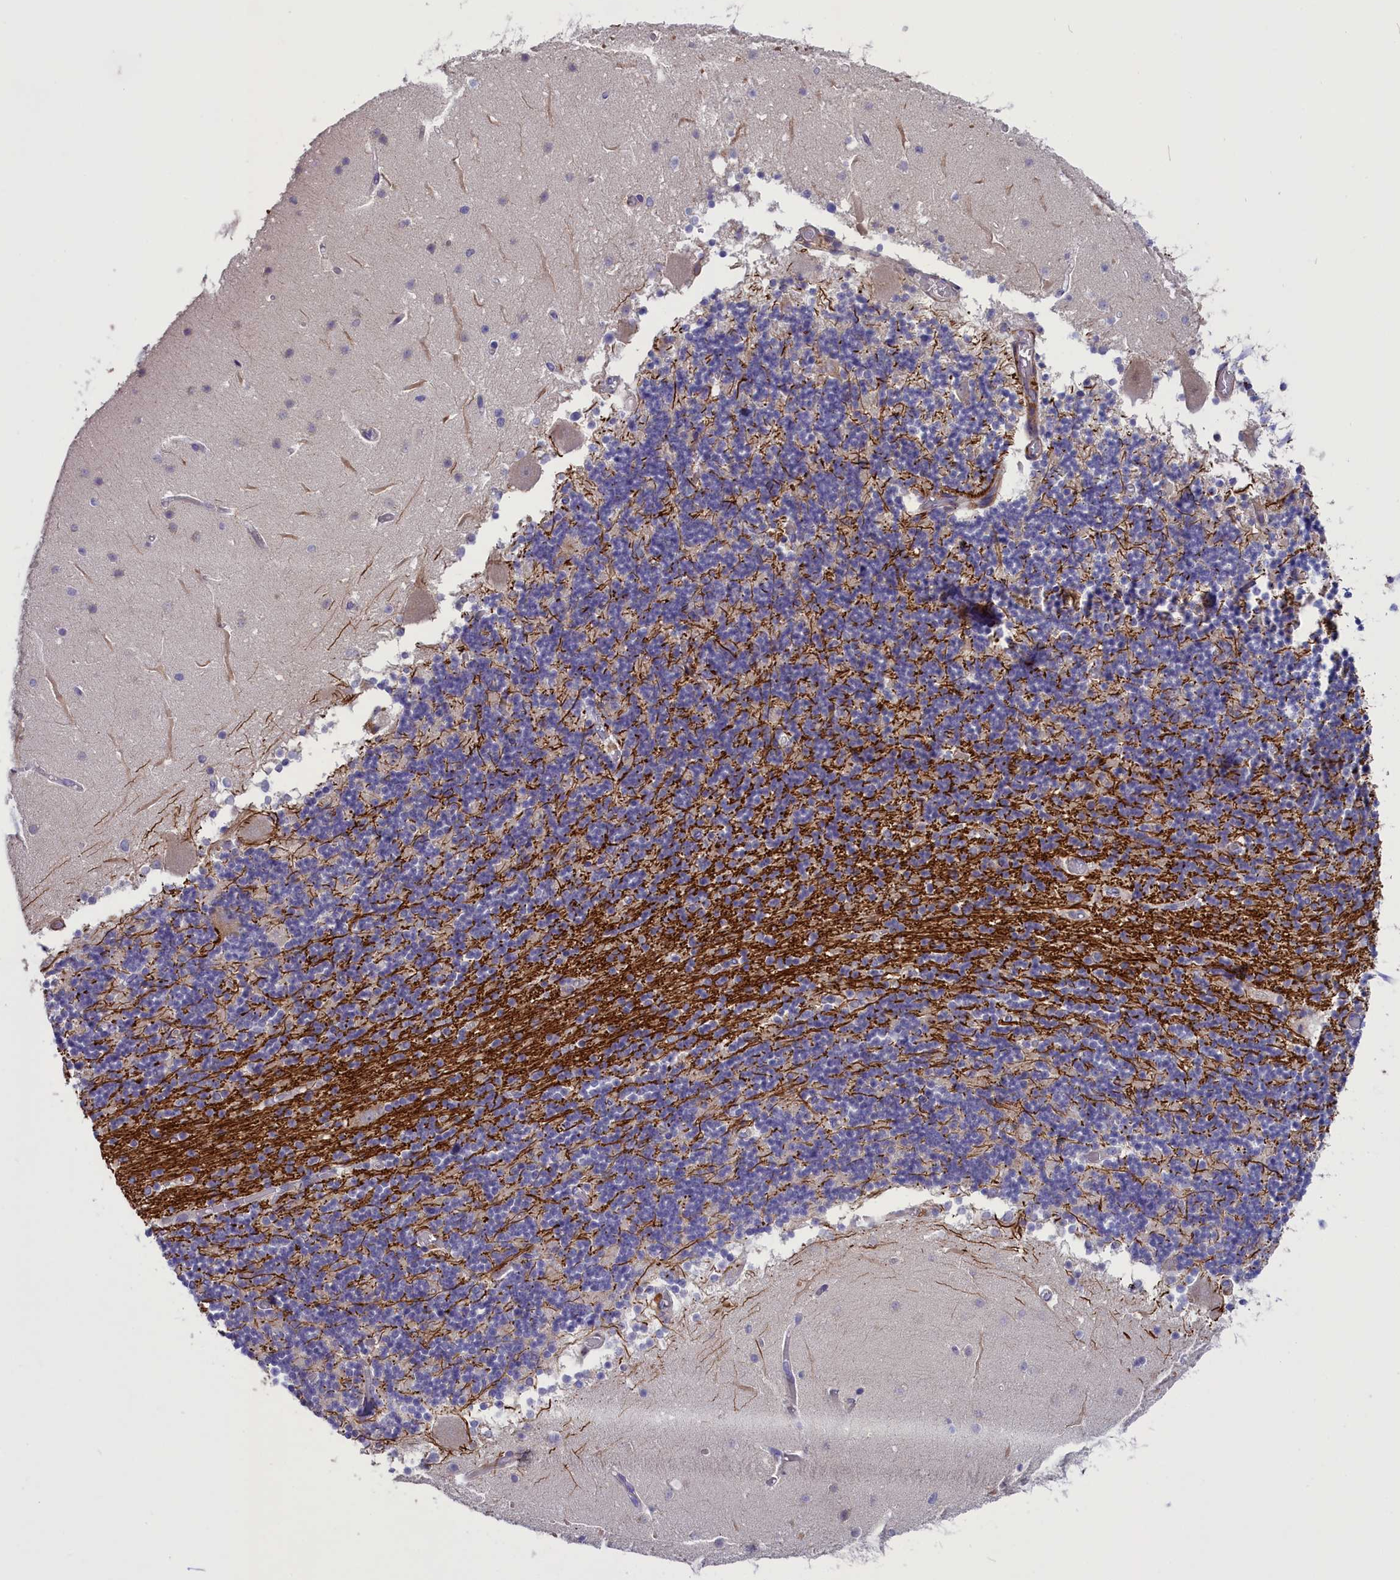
{"staining": {"intensity": "weak", "quantity": "<25%", "location": "cytoplasmic/membranous"}, "tissue": "cerebellum", "cell_type": "Cells in granular layer", "image_type": "normal", "snomed": [{"axis": "morphology", "description": "Normal tissue, NOS"}, {"axis": "topography", "description": "Cerebellum"}], "caption": "DAB immunohistochemical staining of benign cerebellum demonstrates no significant expression in cells in granular layer. (DAB IHC, high magnification).", "gene": "ENPP6", "patient": {"sex": "female", "age": 28}}